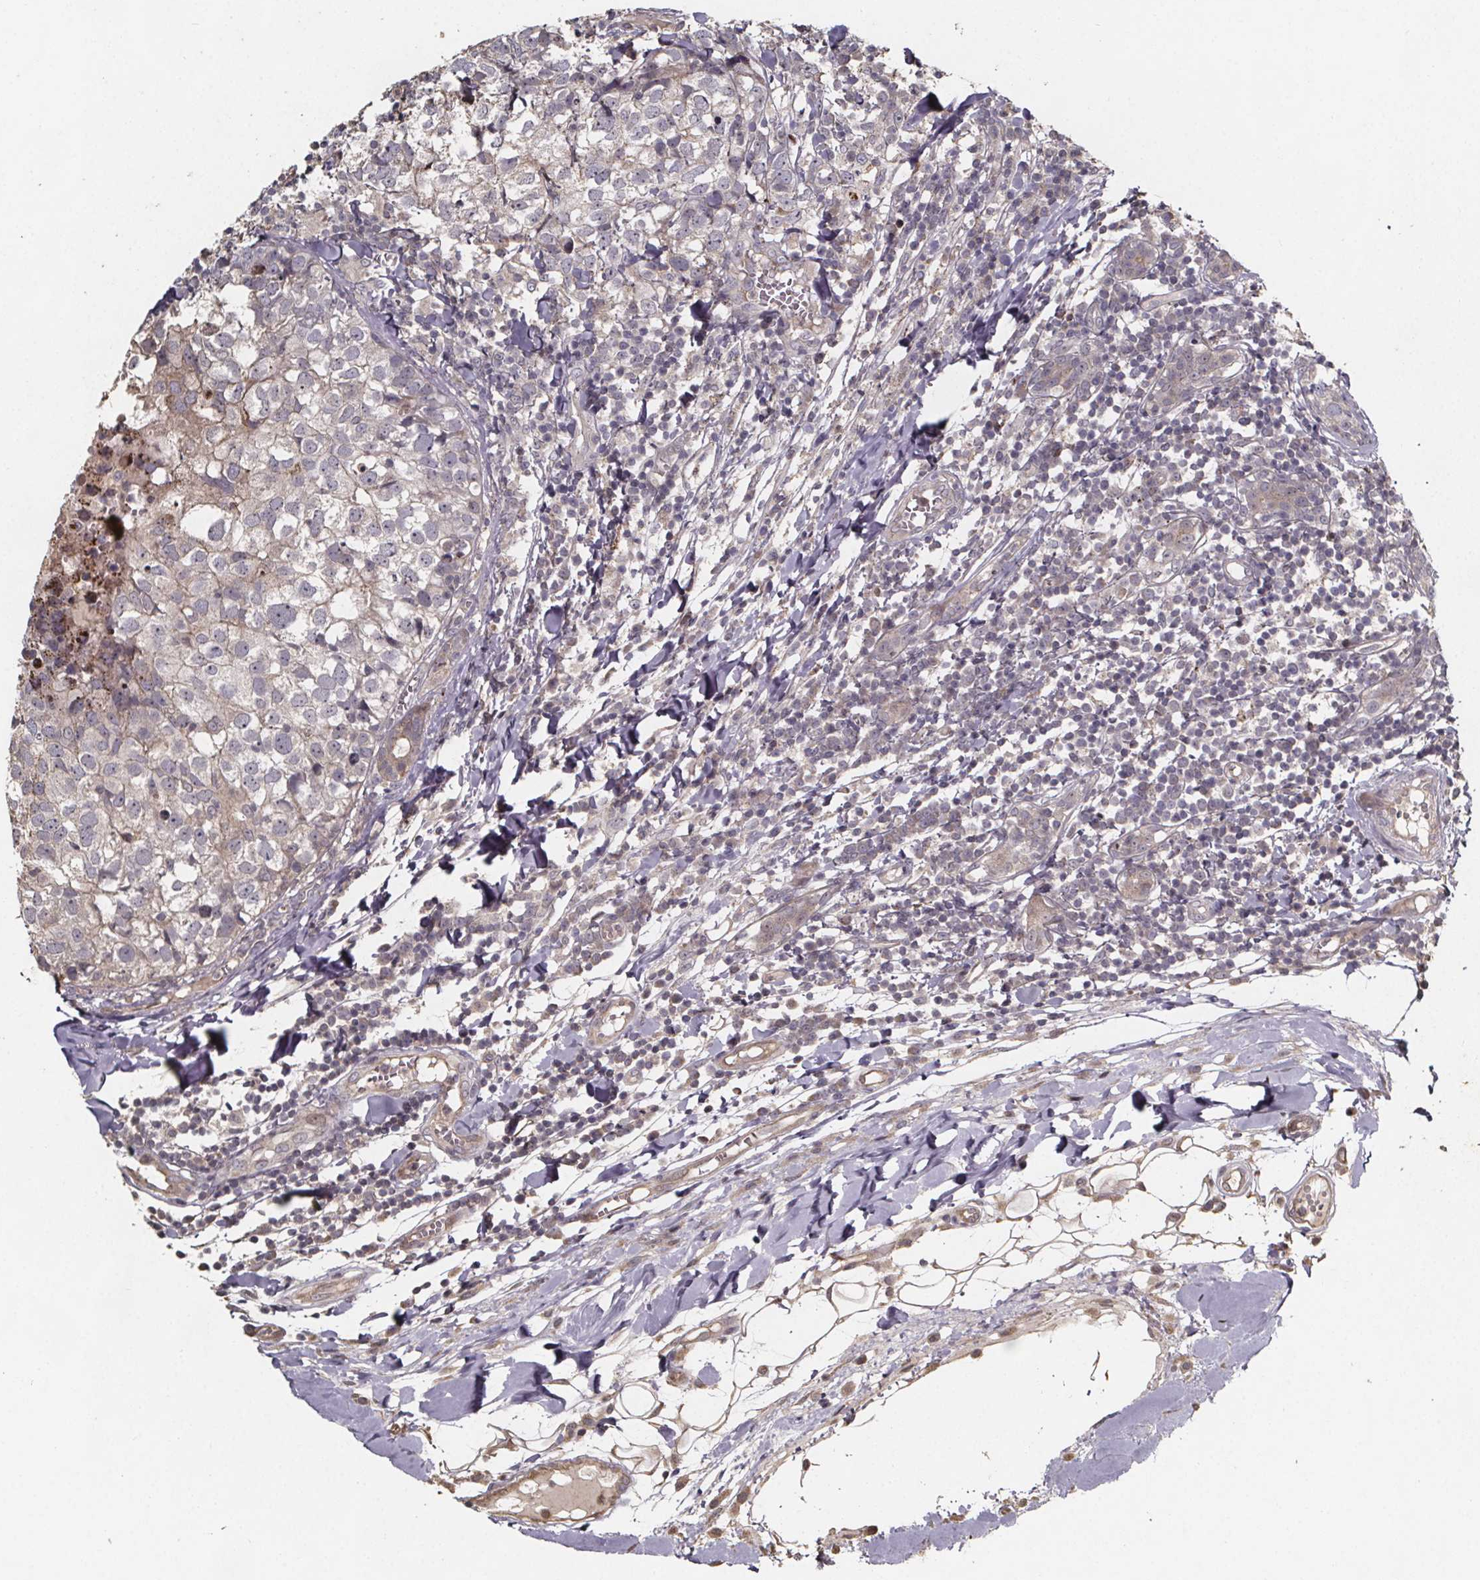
{"staining": {"intensity": "moderate", "quantity": "<25%", "location": "cytoplasmic/membranous"}, "tissue": "breast cancer", "cell_type": "Tumor cells", "image_type": "cancer", "snomed": [{"axis": "morphology", "description": "Duct carcinoma"}, {"axis": "topography", "description": "Breast"}], "caption": "The micrograph shows staining of invasive ductal carcinoma (breast), revealing moderate cytoplasmic/membranous protein positivity (brown color) within tumor cells.", "gene": "ZNF879", "patient": {"sex": "female", "age": 30}}